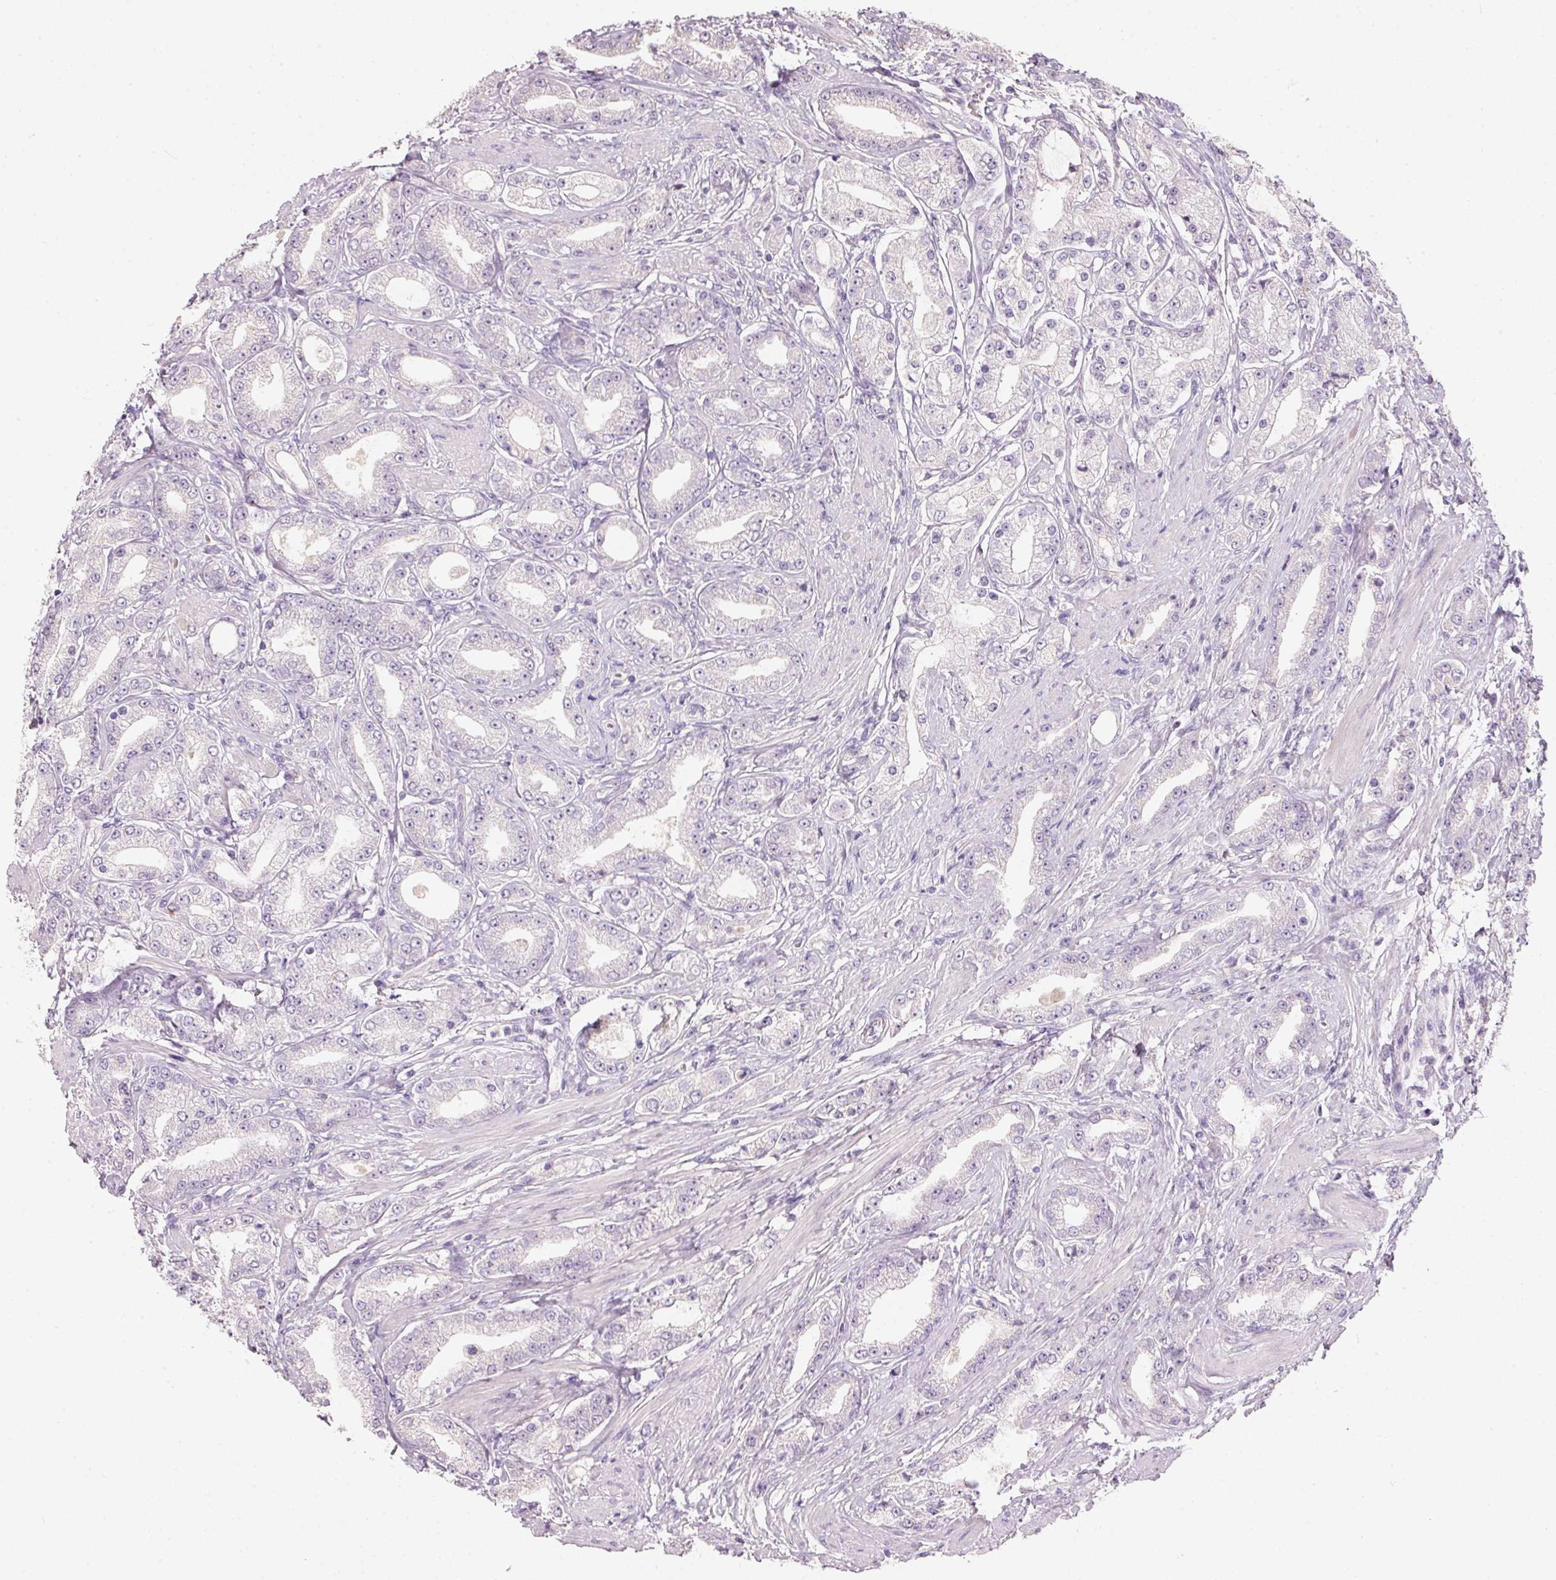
{"staining": {"intensity": "negative", "quantity": "none", "location": "none"}, "tissue": "prostate cancer", "cell_type": "Tumor cells", "image_type": "cancer", "snomed": [{"axis": "morphology", "description": "Adenocarcinoma, High grade"}, {"axis": "topography", "description": "Prostate"}], "caption": "Prostate cancer stained for a protein using IHC displays no positivity tumor cells.", "gene": "HSD17B1", "patient": {"sex": "male", "age": 67}}